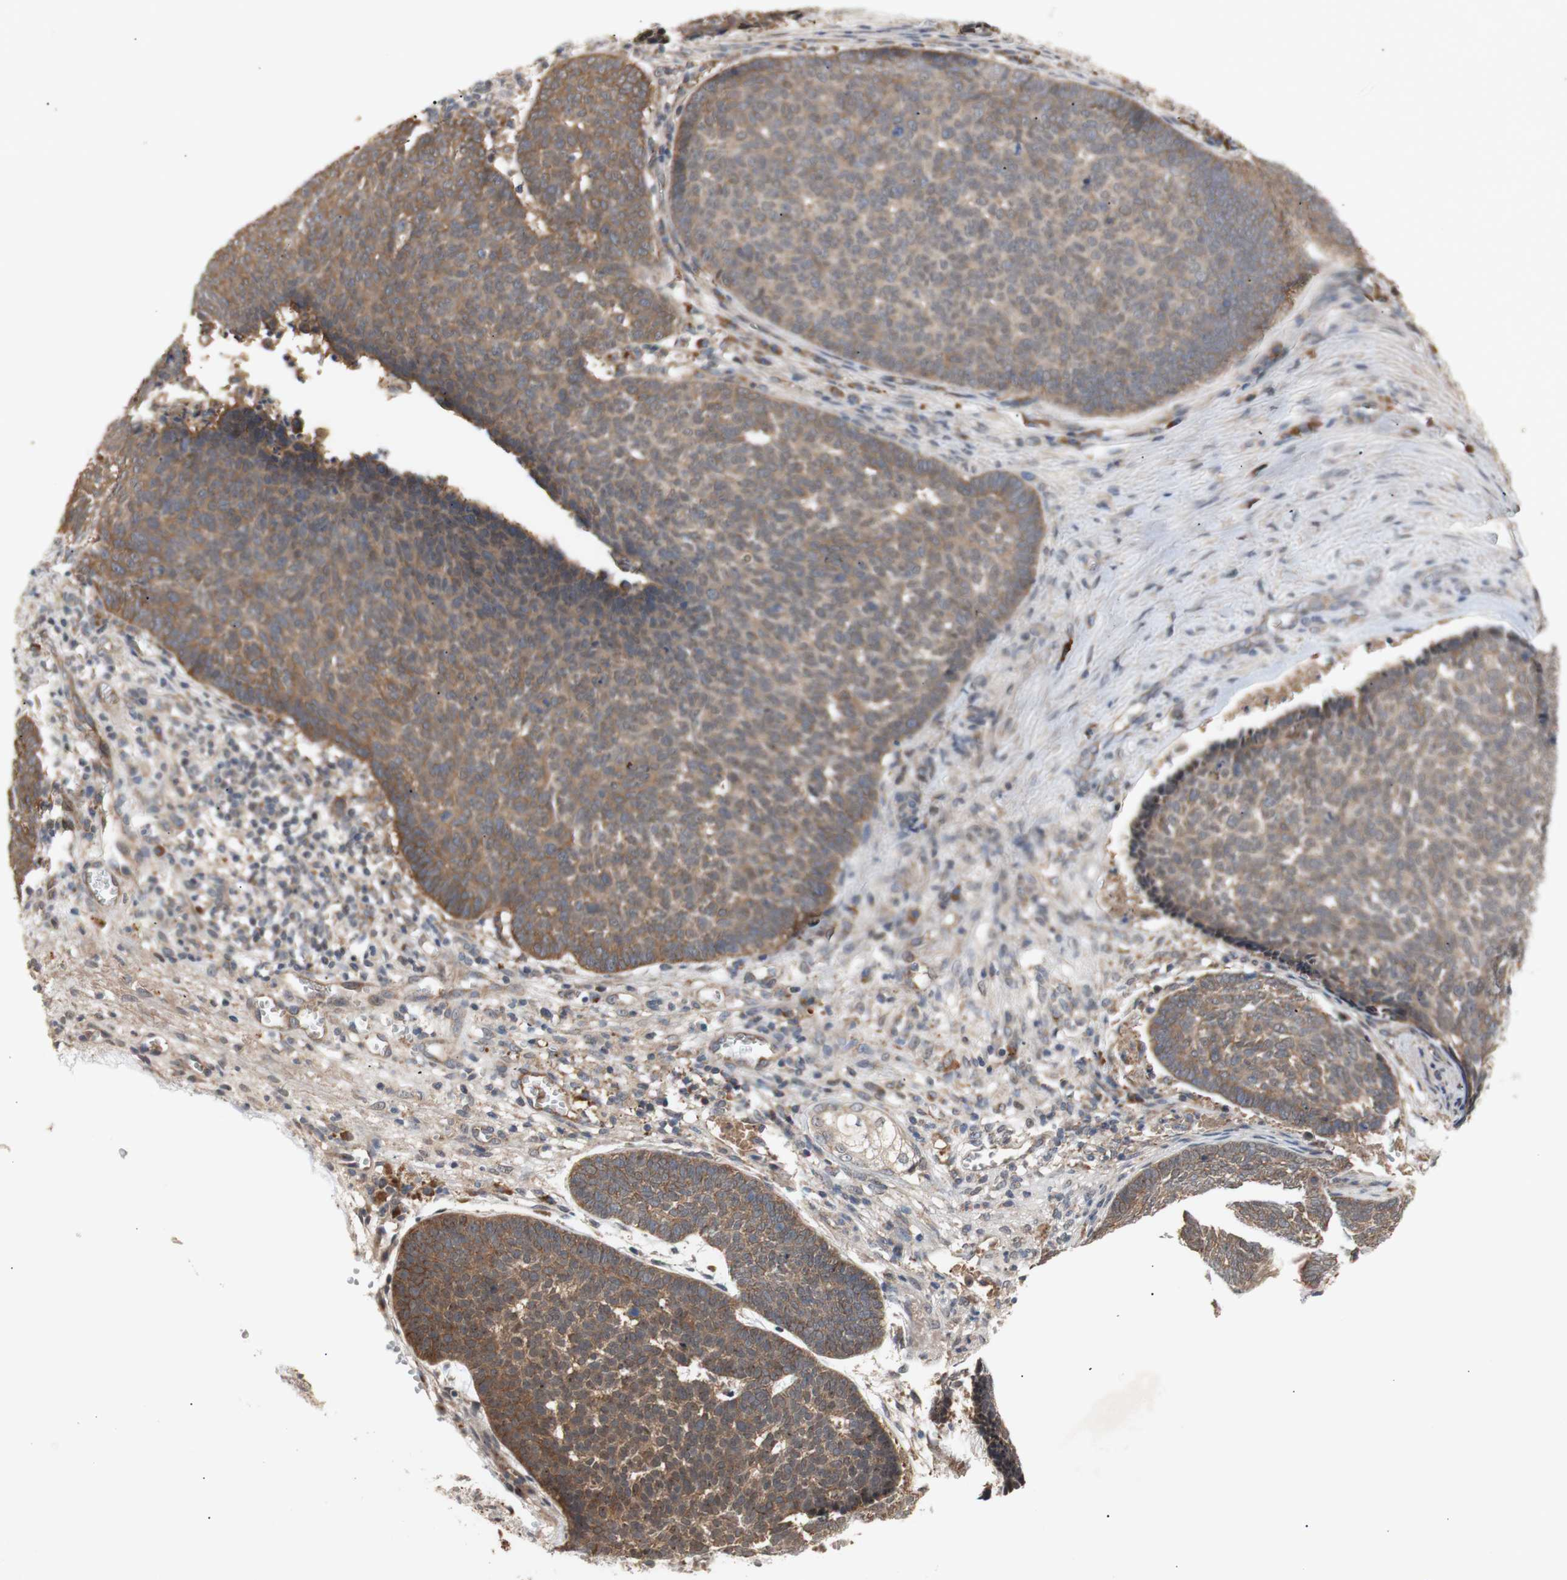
{"staining": {"intensity": "weak", "quantity": ">75%", "location": "cytoplasmic/membranous"}, "tissue": "skin cancer", "cell_type": "Tumor cells", "image_type": "cancer", "snomed": [{"axis": "morphology", "description": "Basal cell carcinoma"}, {"axis": "topography", "description": "Skin"}], "caption": "DAB immunohistochemical staining of skin cancer exhibits weak cytoplasmic/membranous protein staining in approximately >75% of tumor cells.", "gene": "PKN1", "patient": {"sex": "male", "age": 84}}